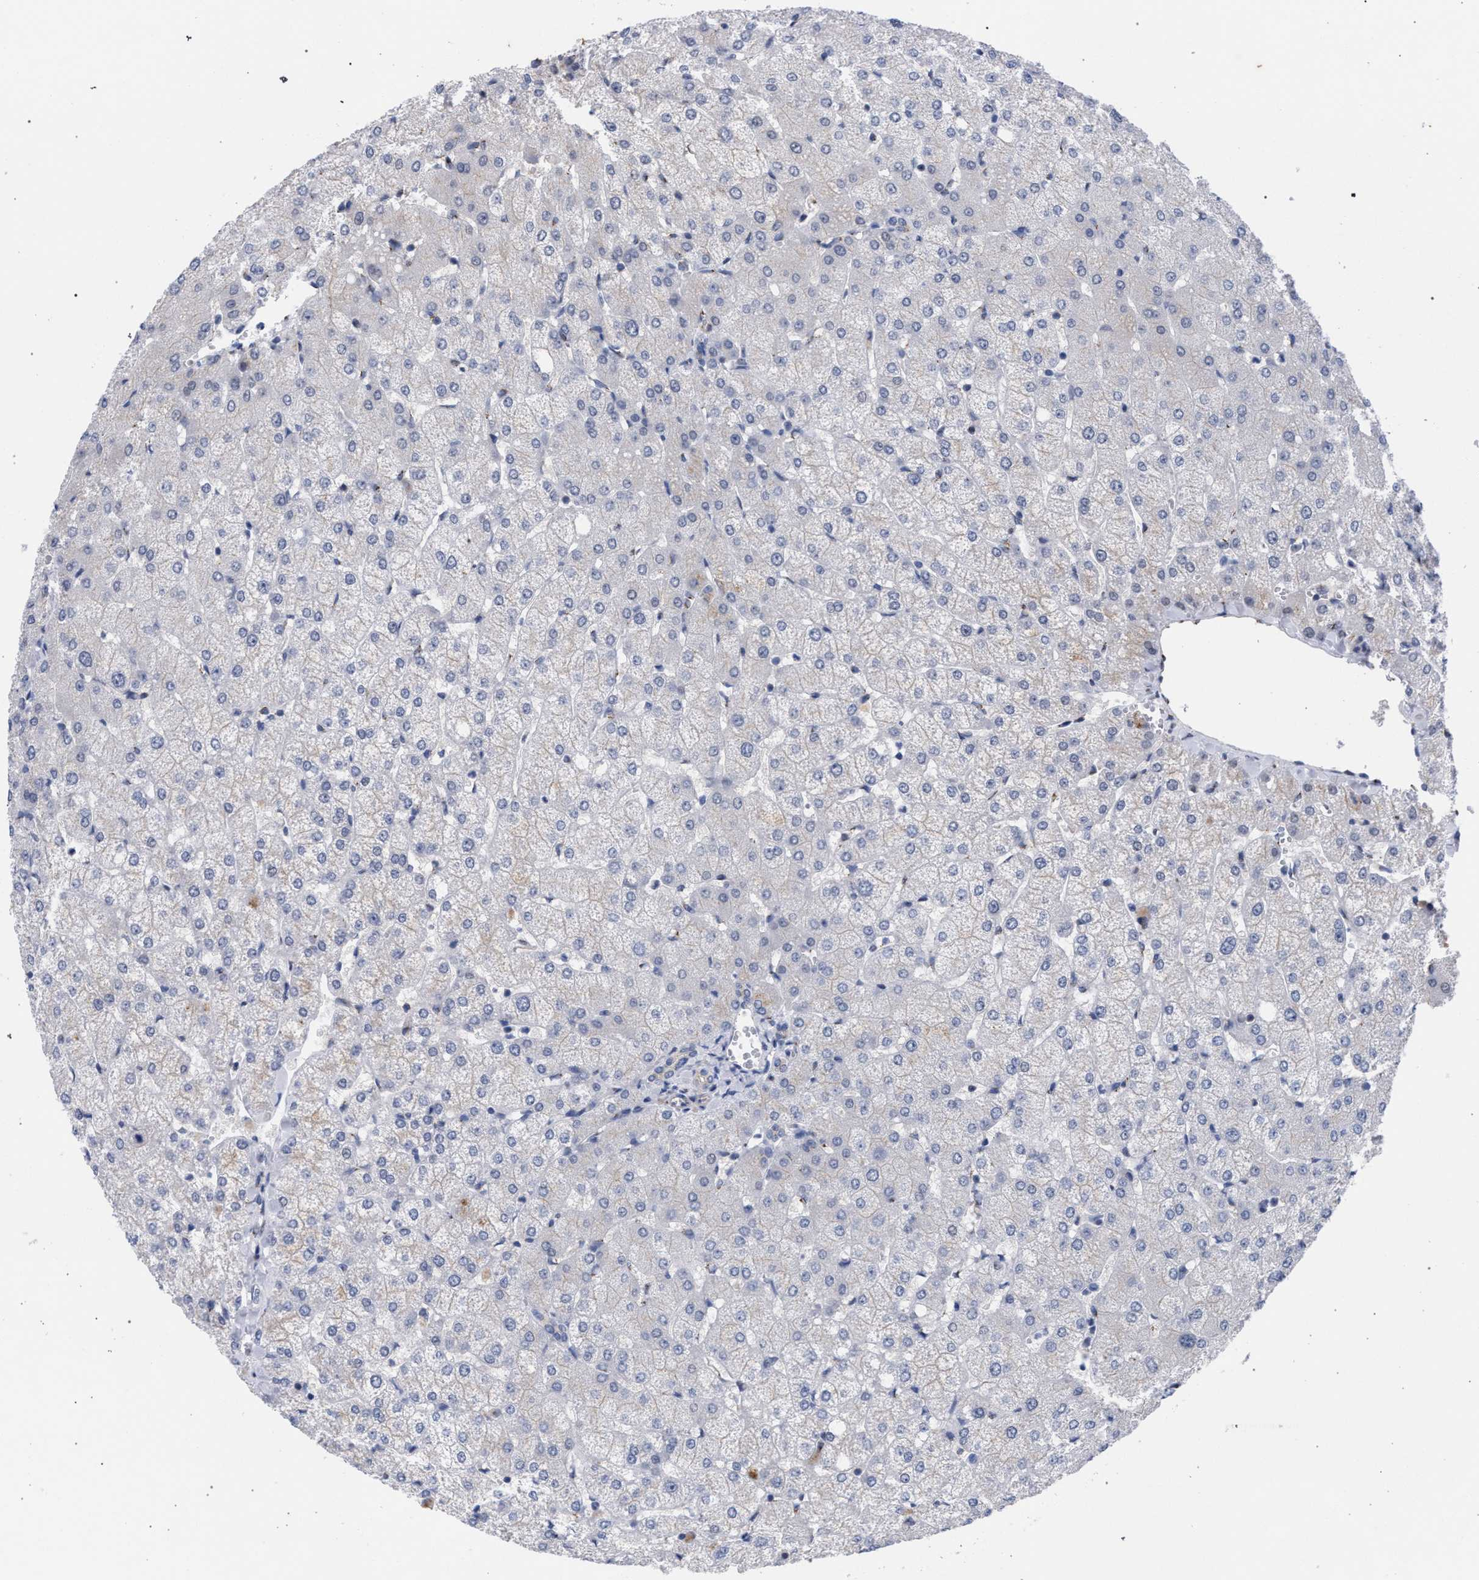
{"staining": {"intensity": "negative", "quantity": "none", "location": "none"}, "tissue": "liver", "cell_type": "Cholangiocytes", "image_type": "normal", "snomed": [{"axis": "morphology", "description": "Normal tissue, NOS"}, {"axis": "topography", "description": "Liver"}], "caption": "High magnification brightfield microscopy of normal liver stained with DAB (brown) and counterstained with hematoxylin (blue): cholangiocytes show no significant positivity. (Stains: DAB (3,3'-diaminobenzidine) immunohistochemistry (IHC) with hematoxylin counter stain, Microscopy: brightfield microscopy at high magnification).", "gene": "GOLGA2", "patient": {"sex": "female", "age": 54}}